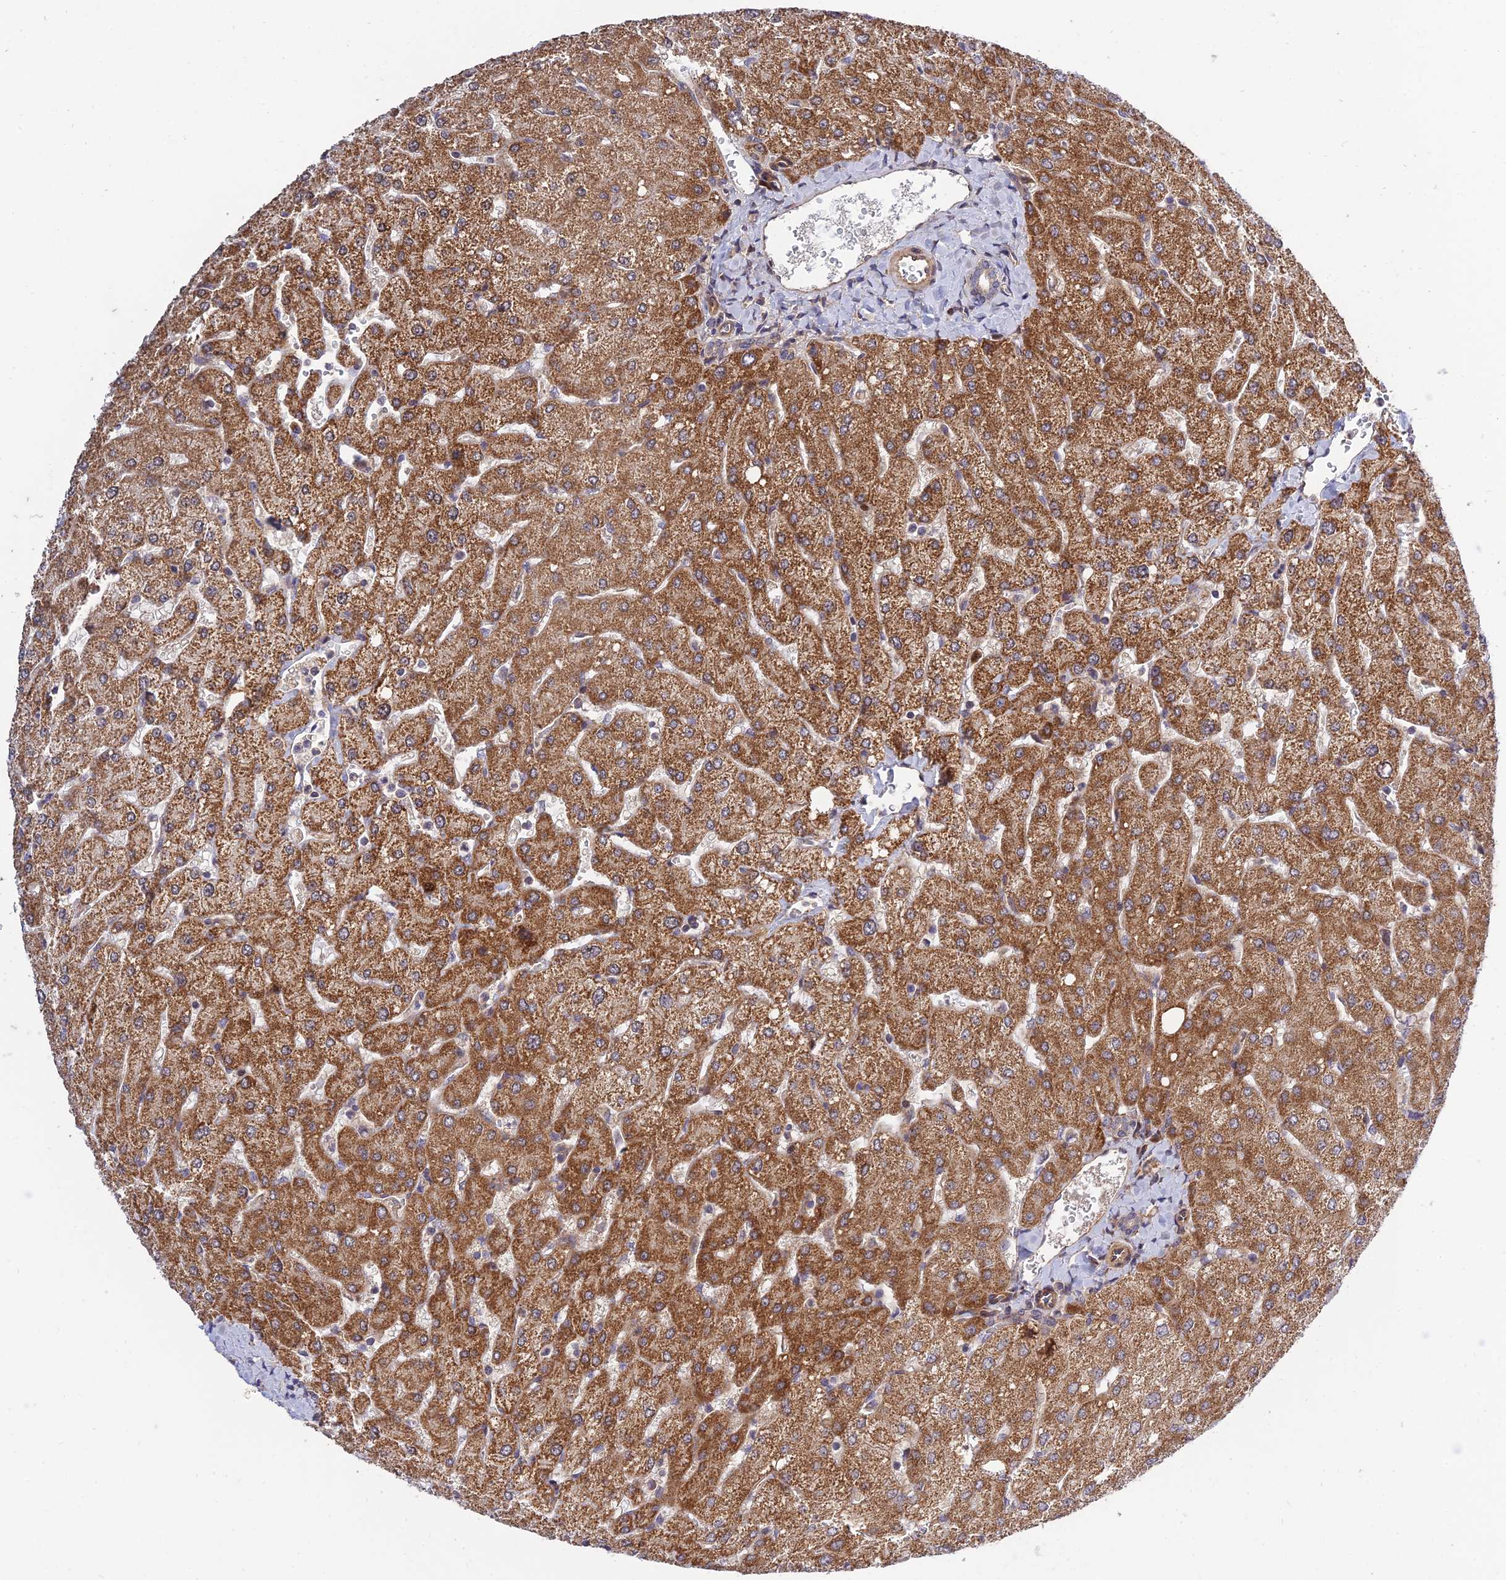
{"staining": {"intensity": "negative", "quantity": "none", "location": "none"}, "tissue": "liver", "cell_type": "Cholangiocytes", "image_type": "normal", "snomed": [{"axis": "morphology", "description": "Normal tissue, NOS"}, {"axis": "topography", "description": "Liver"}], "caption": "Human liver stained for a protein using IHC displays no expression in cholangiocytes.", "gene": "PLEKHG2", "patient": {"sex": "male", "age": 55}}